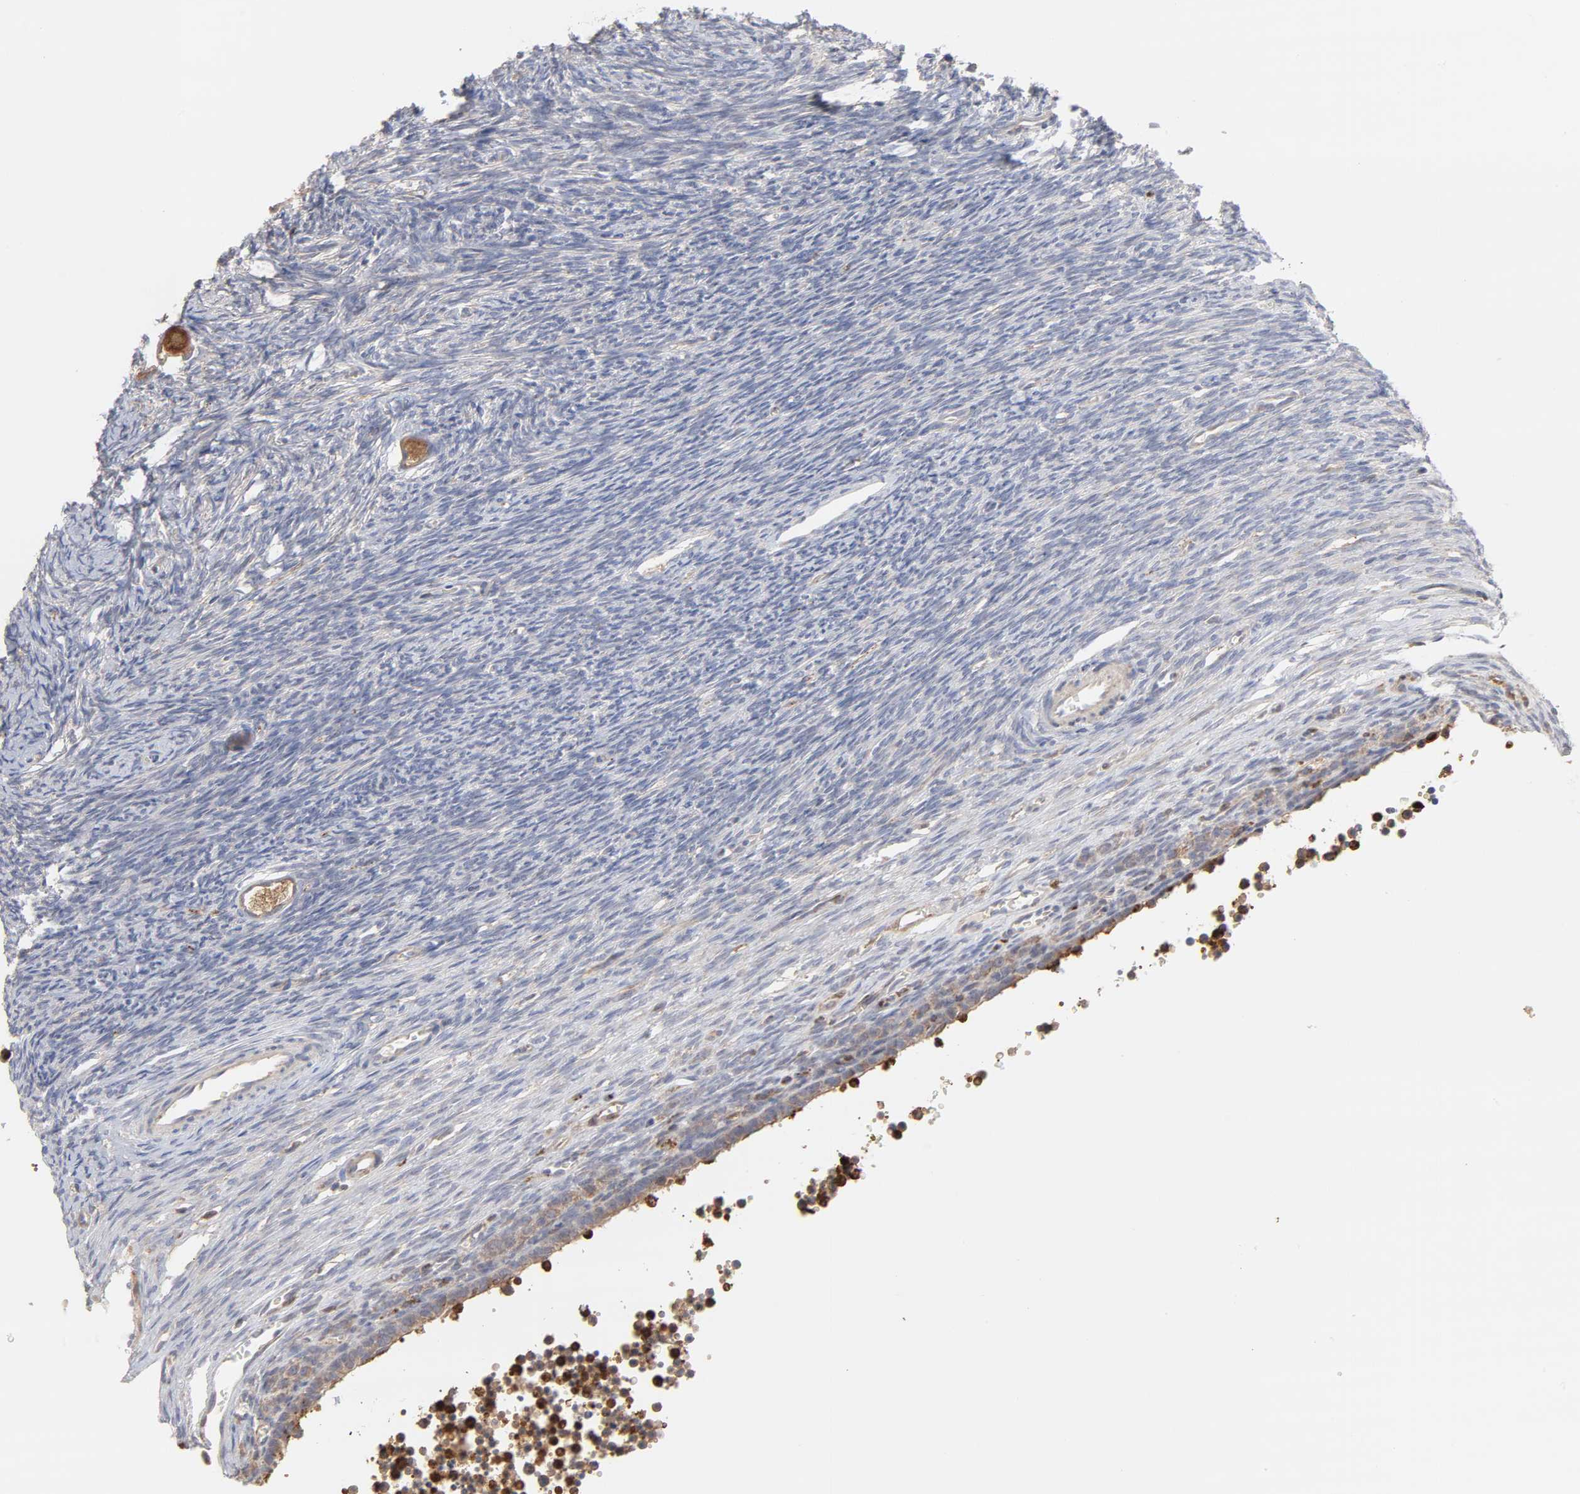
{"staining": {"intensity": "moderate", "quantity": ">75%", "location": "cytoplasmic/membranous"}, "tissue": "ovary", "cell_type": "Follicle cells", "image_type": "normal", "snomed": [{"axis": "morphology", "description": "Normal tissue, NOS"}, {"axis": "topography", "description": "Ovary"}], "caption": "Ovary stained with IHC displays moderate cytoplasmic/membranous positivity in about >75% of follicle cells.", "gene": "PPFIBP2", "patient": {"sex": "female", "age": 27}}